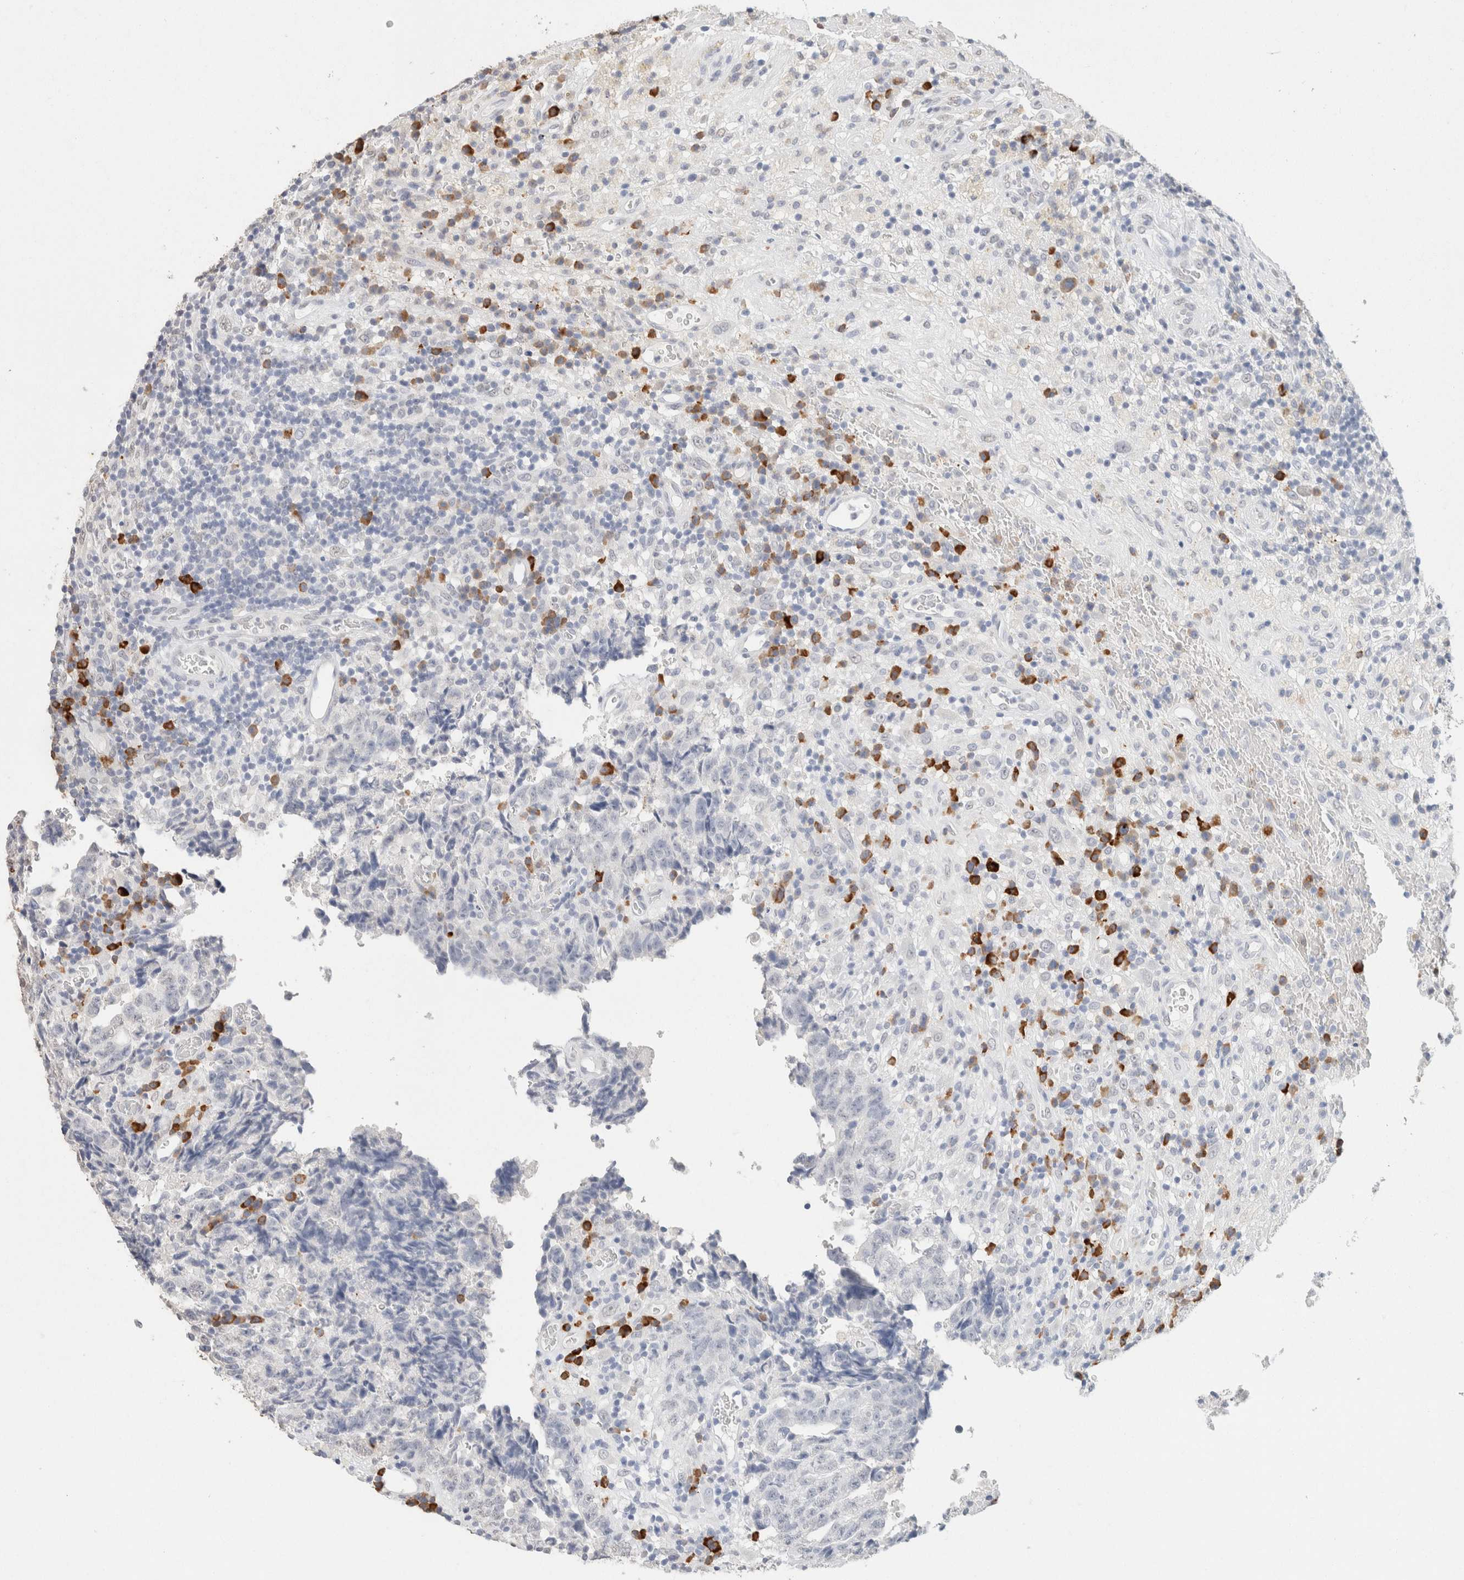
{"staining": {"intensity": "negative", "quantity": "none", "location": "none"}, "tissue": "testis cancer", "cell_type": "Tumor cells", "image_type": "cancer", "snomed": [{"axis": "morphology", "description": "Necrosis, NOS"}, {"axis": "morphology", "description": "Carcinoma, Embryonal, NOS"}, {"axis": "topography", "description": "Testis"}], "caption": "Immunohistochemical staining of testis cancer shows no significant expression in tumor cells. Brightfield microscopy of immunohistochemistry stained with DAB (3,3'-diaminobenzidine) (brown) and hematoxylin (blue), captured at high magnification.", "gene": "CD80", "patient": {"sex": "male", "age": 19}}